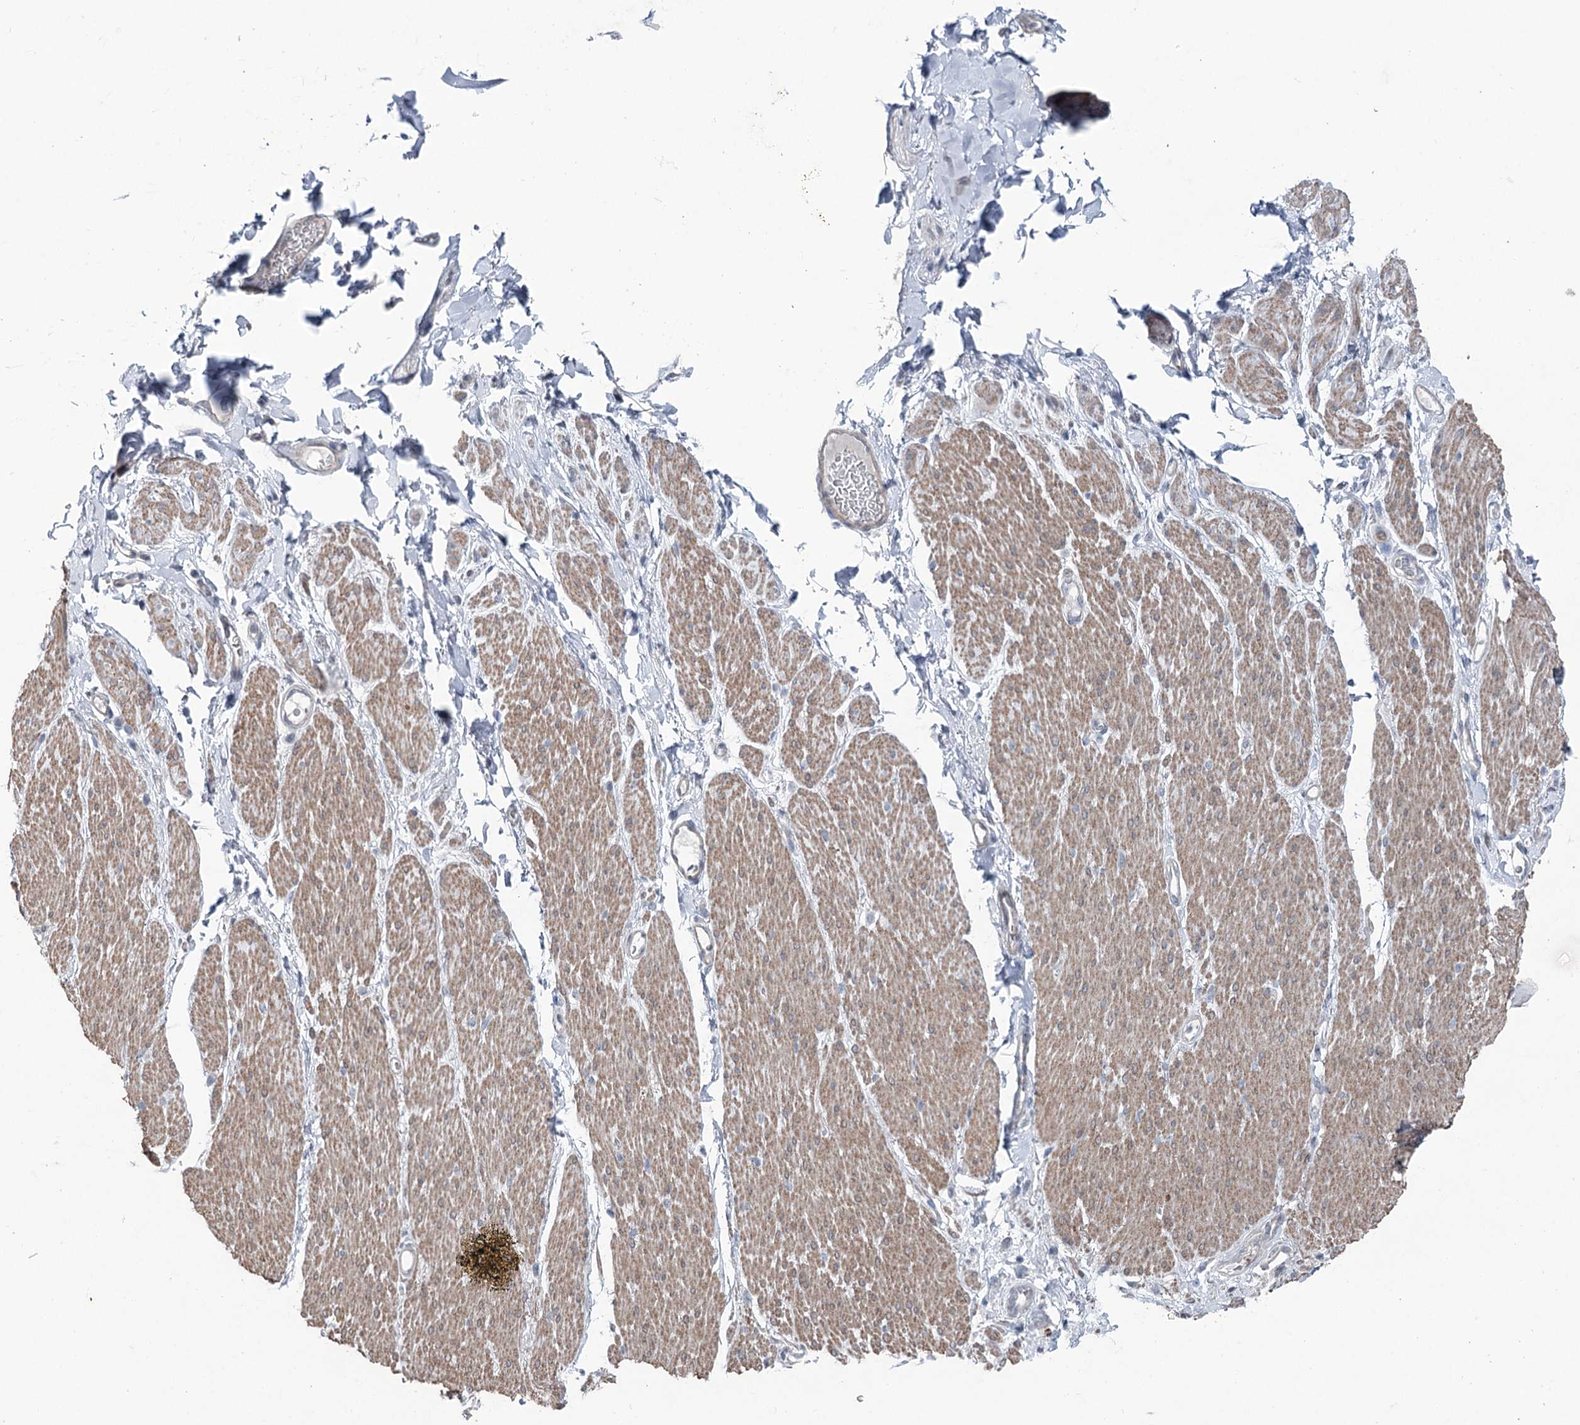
{"staining": {"intensity": "negative", "quantity": "none", "location": "none"}, "tissue": "adipose tissue", "cell_type": "Adipocytes", "image_type": "normal", "snomed": [{"axis": "morphology", "description": "Normal tissue, NOS"}, {"axis": "topography", "description": "Colon"}, {"axis": "topography", "description": "Peripheral nerve tissue"}], "caption": "This micrograph is of normal adipose tissue stained with immunohistochemistry to label a protein in brown with the nuclei are counter-stained blue. There is no staining in adipocytes. (Stains: DAB (3,3'-diaminobenzidine) immunohistochemistry with hematoxylin counter stain, Microscopy: brightfield microscopy at high magnification).", "gene": "FAM120B", "patient": {"sex": "female", "age": 61}}